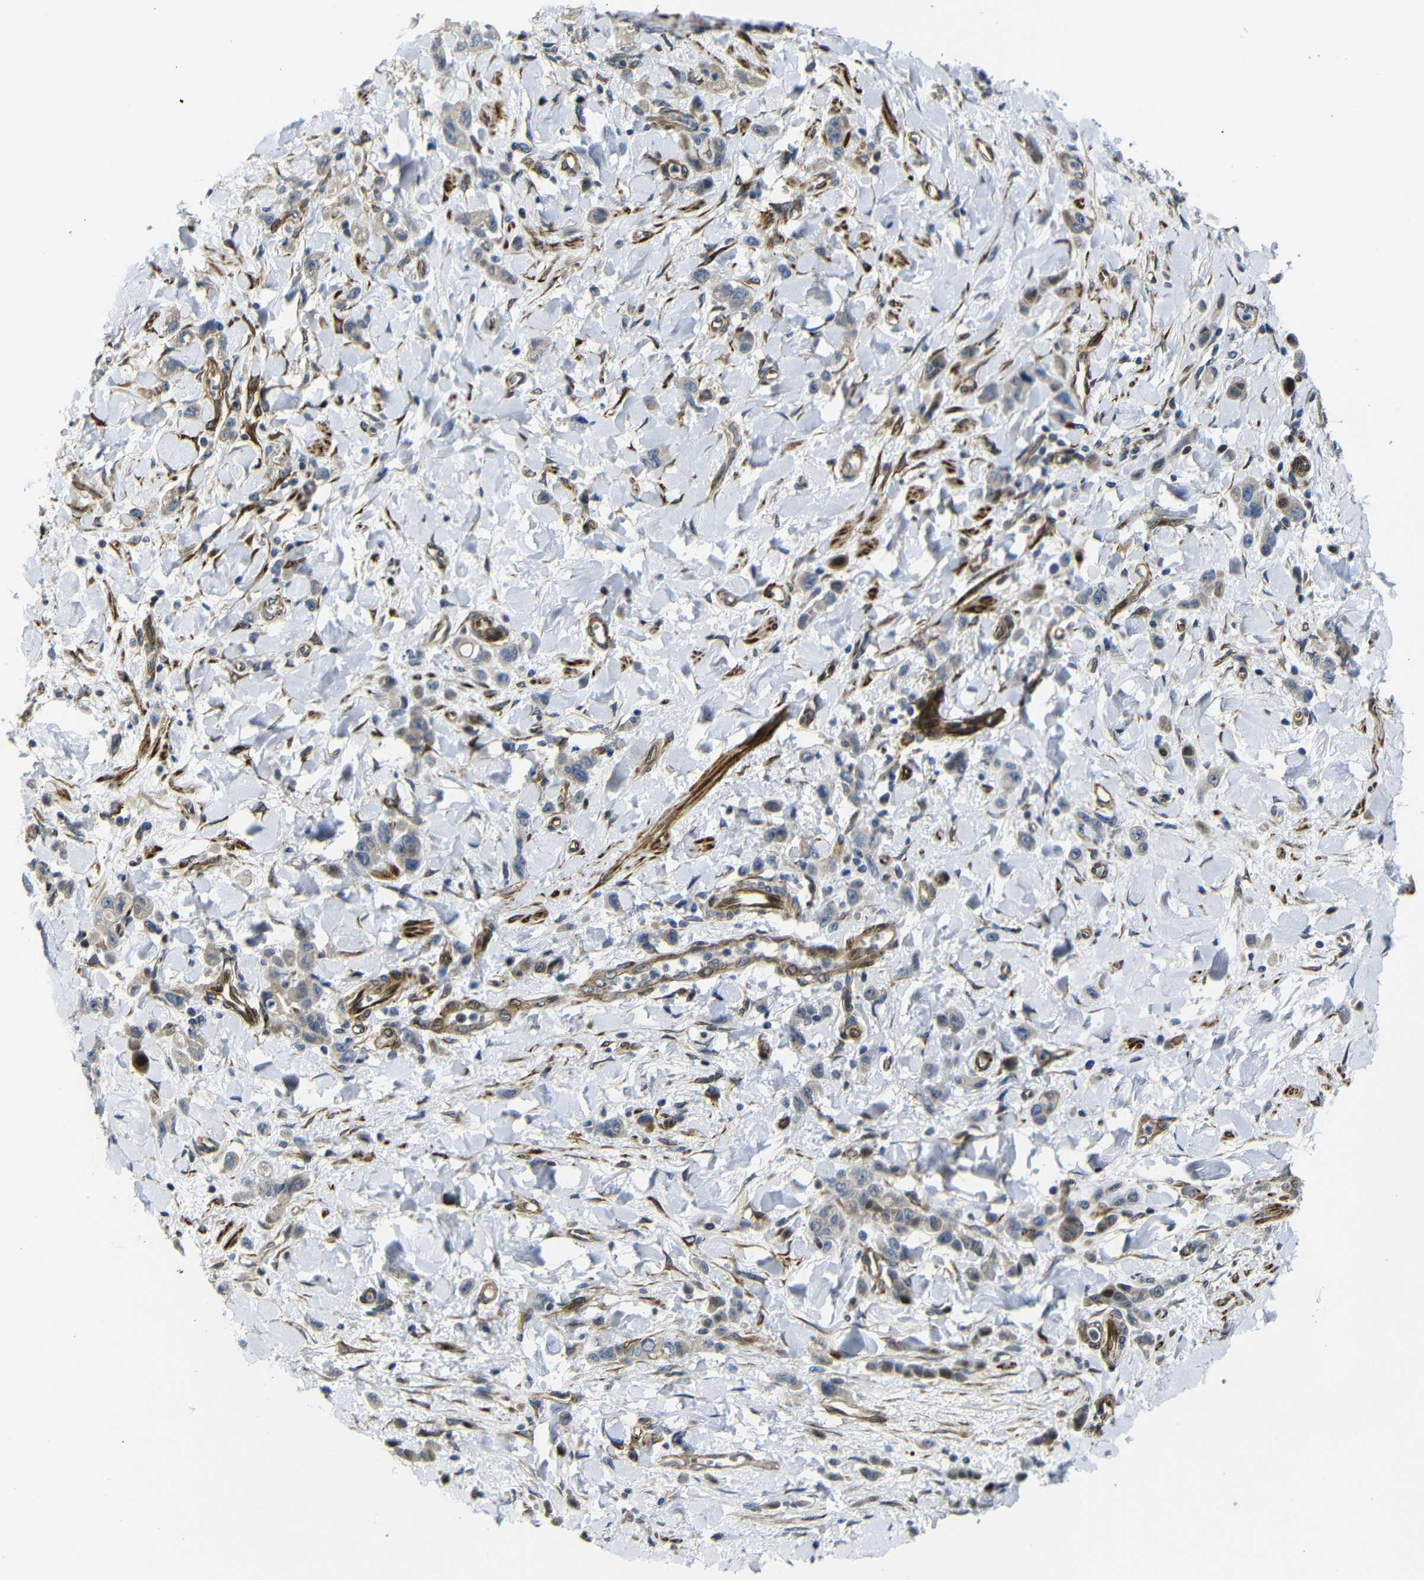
{"staining": {"intensity": "weak", "quantity": ">75%", "location": "cytoplasmic/membranous"}, "tissue": "stomach cancer", "cell_type": "Tumor cells", "image_type": "cancer", "snomed": [{"axis": "morphology", "description": "Normal tissue, NOS"}, {"axis": "morphology", "description": "Adenocarcinoma, NOS"}, {"axis": "topography", "description": "Stomach"}], "caption": "High-power microscopy captured an immunohistochemistry histopathology image of adenocarcinoma (stomach), revealing weak cytoplasmic/membranous staining in approximately >75% of tumor cells.", "gene": "PARP14", "patient": {"sex": "male", "age": 82}}